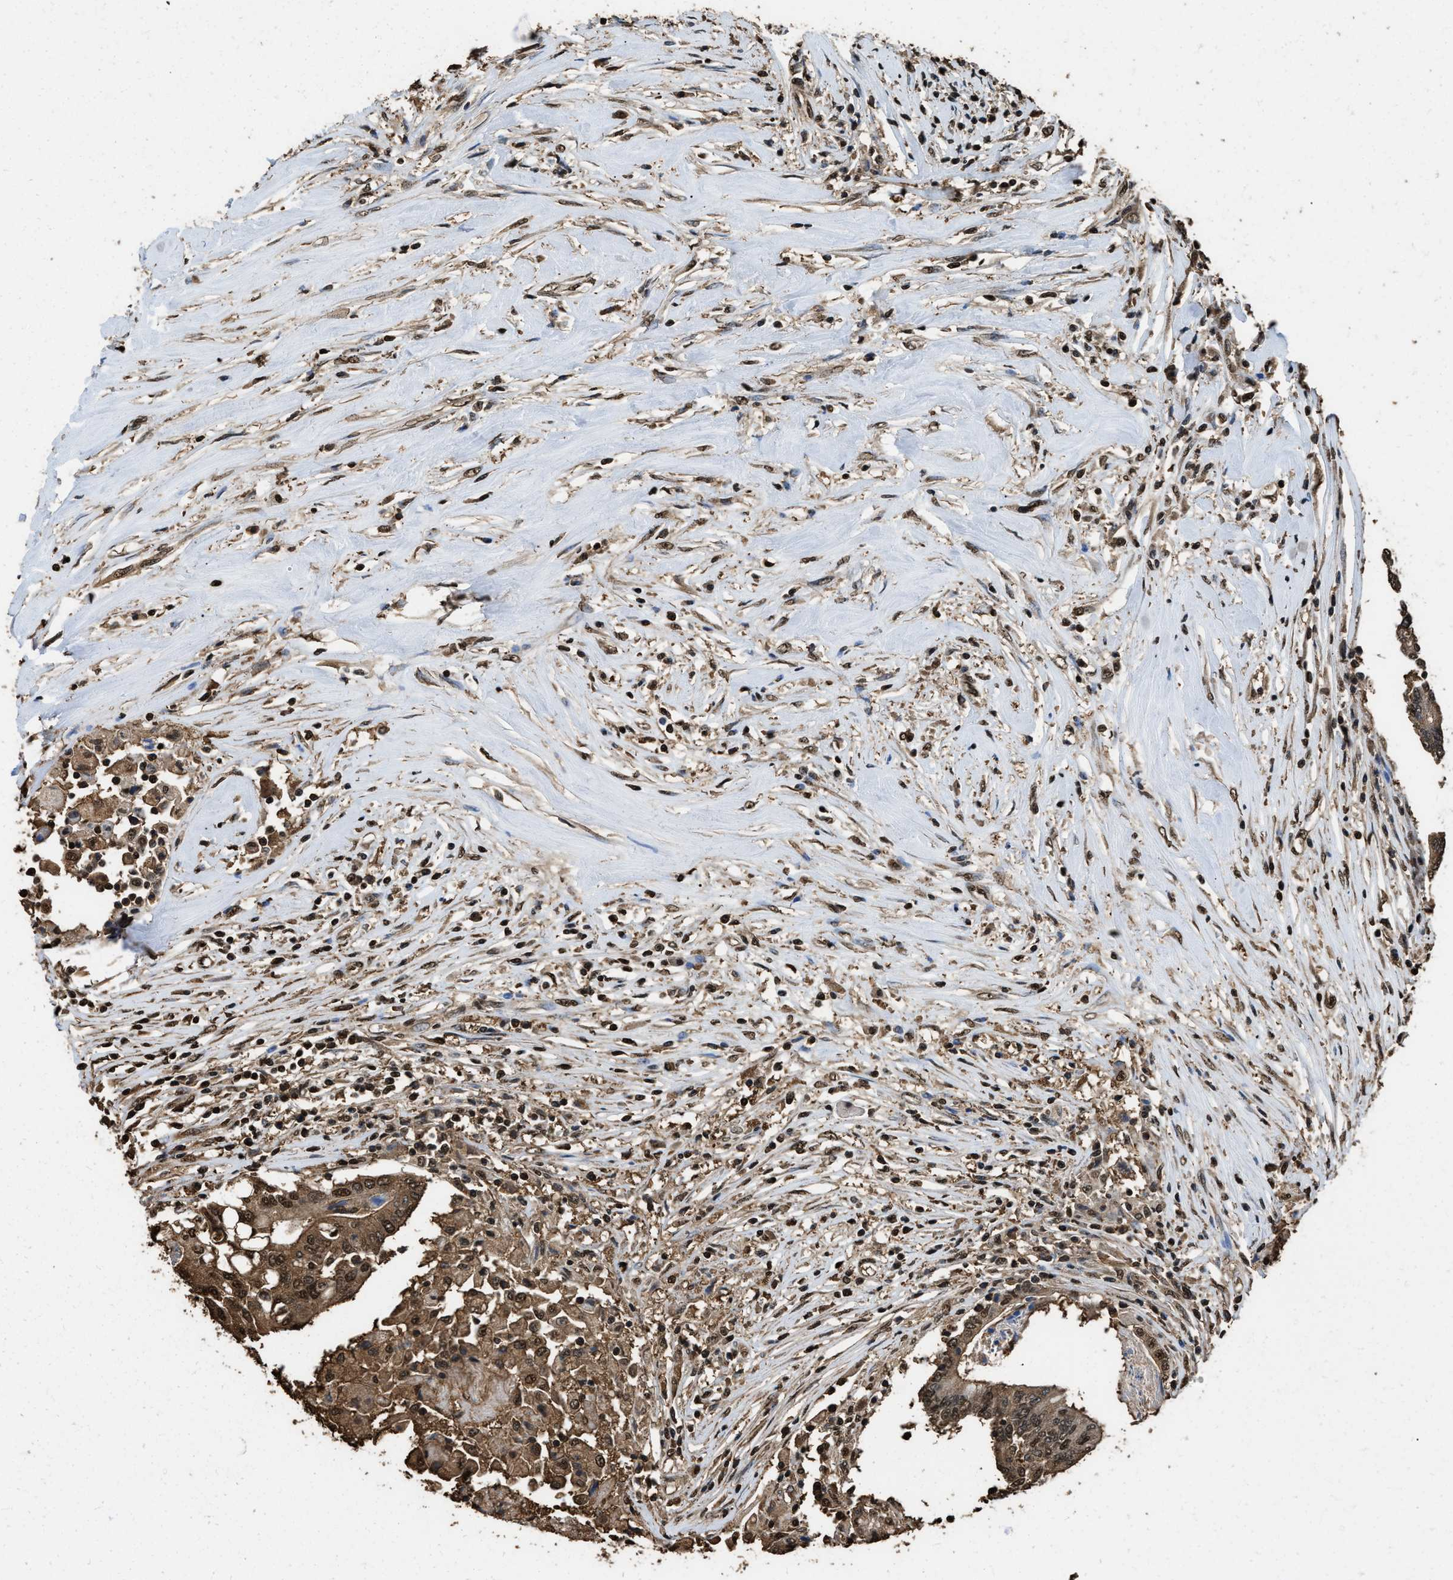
{"staining": {"intensity": "moderate", "quantity": ">75%", "location": "cytoplasmic/membranous,nuclear"}, "tissue": "colorectal cancer", "cell_type": "Tumor cells", "image_type": "cancer", "snomed": [{"axis": "morphology", "description": "Adenocarcinoma, NOS"}, {"axis": "topography", "description": "Rectum"}], "caption": "DAB (3,3'-diaminobenzidine) immunohistochemical staining of human colorectal adenocarcinoma shows moderate cytoplasmic/membranous and nuclear protein positivity in about >75% of tumor cells.", "gene": "GAPDH", "patient": {"sex": "male", "age": 63}}